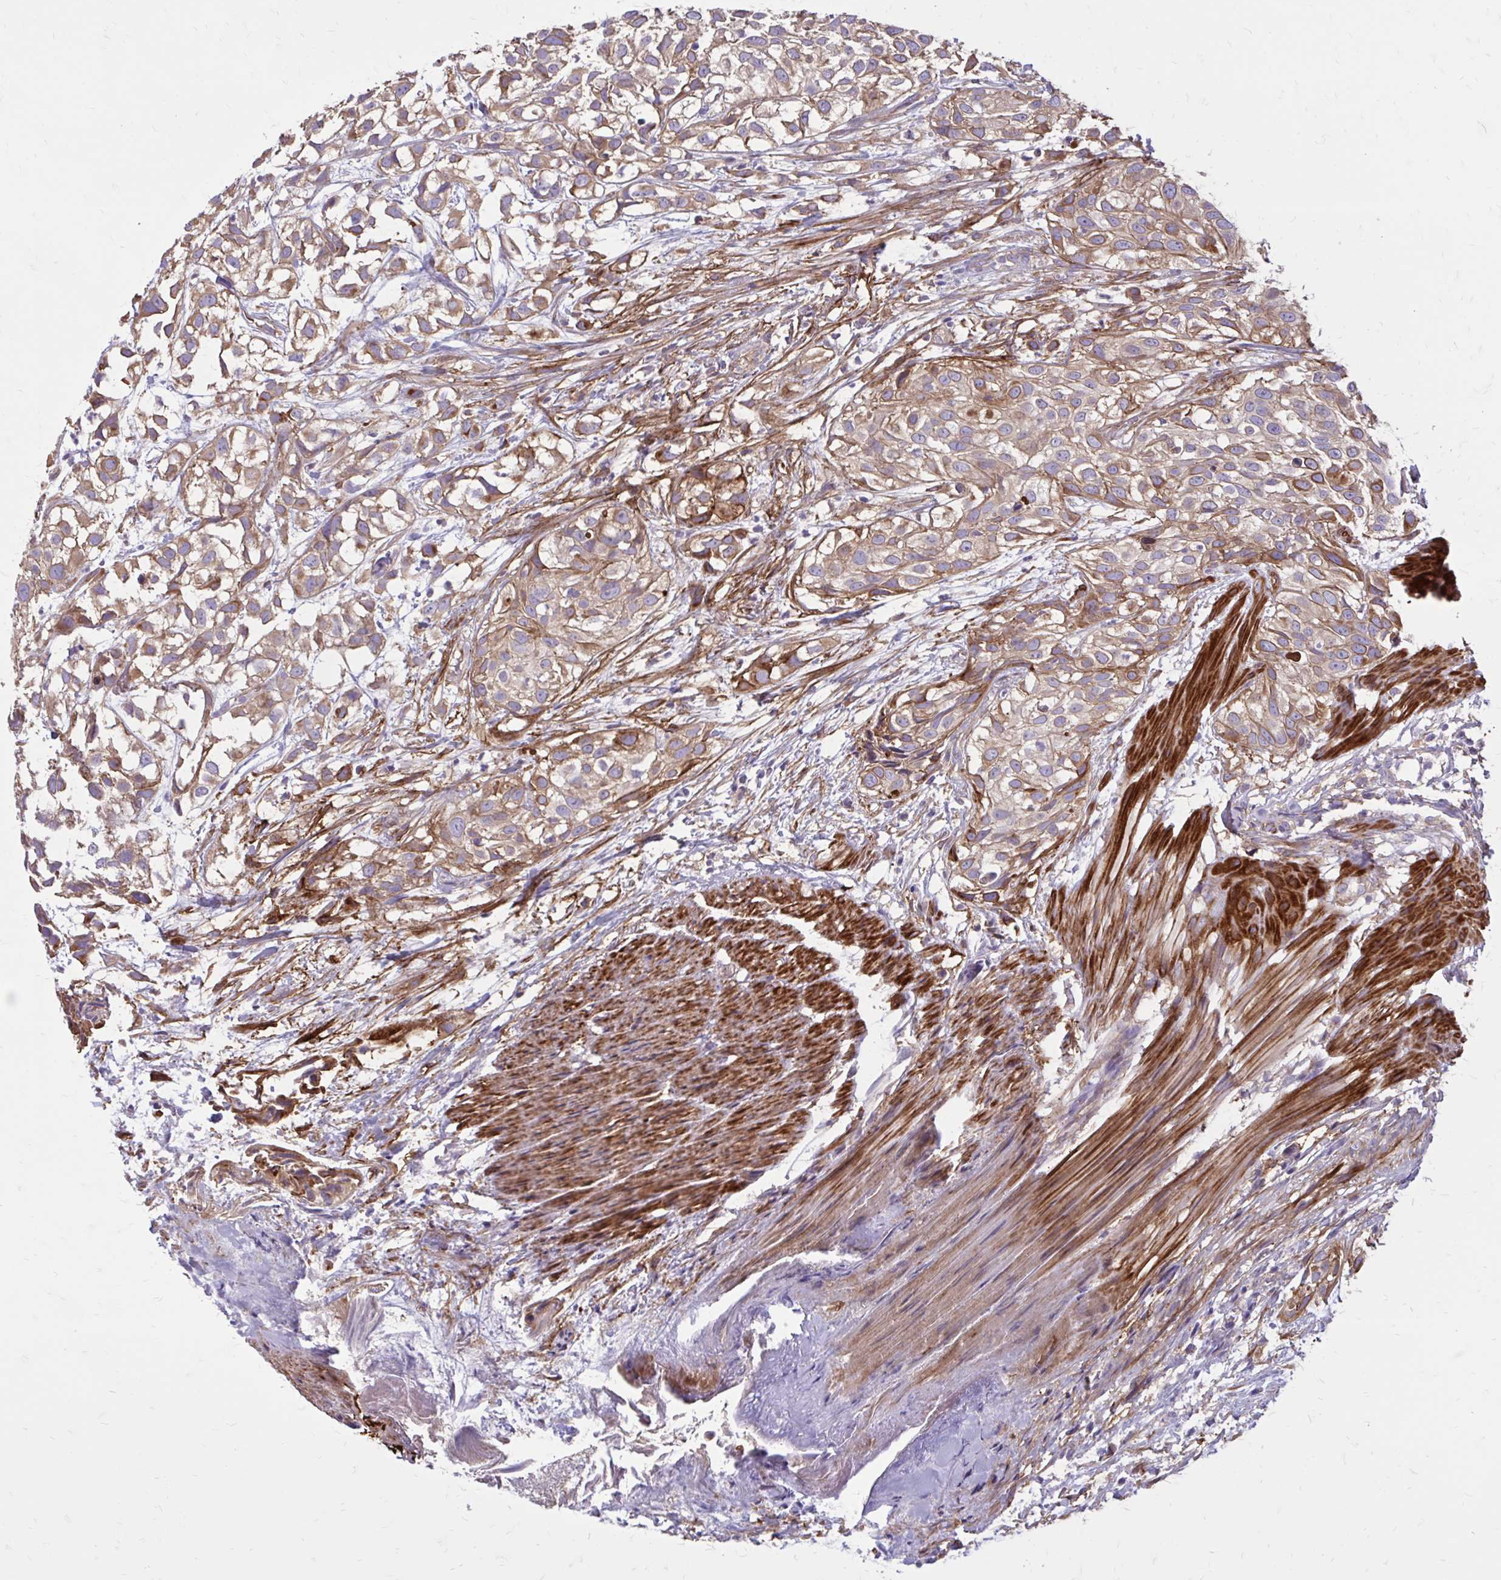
{"staining": {"intensity": "moderate", "quantity": ">75%", "location": "cytoplasmic/membranous"}, "tissue": "urothelial cancer", "cell_type": "Tumor cells", "image_type": "cancer", "snomed": [{"axis": "morphology", "description": "Urothelial carcinoma, High grade"}, {"axis": "topography", "description": "Urinary bladder"}], "caption": "This is a micrograph of IHC staining of high-grade urothelial carcinoma, which shows moderate expression in the cytoplasmic/membranous of tumor cells.", "gene": "FAP", "patient": {"sex": "male", "age": 56}}